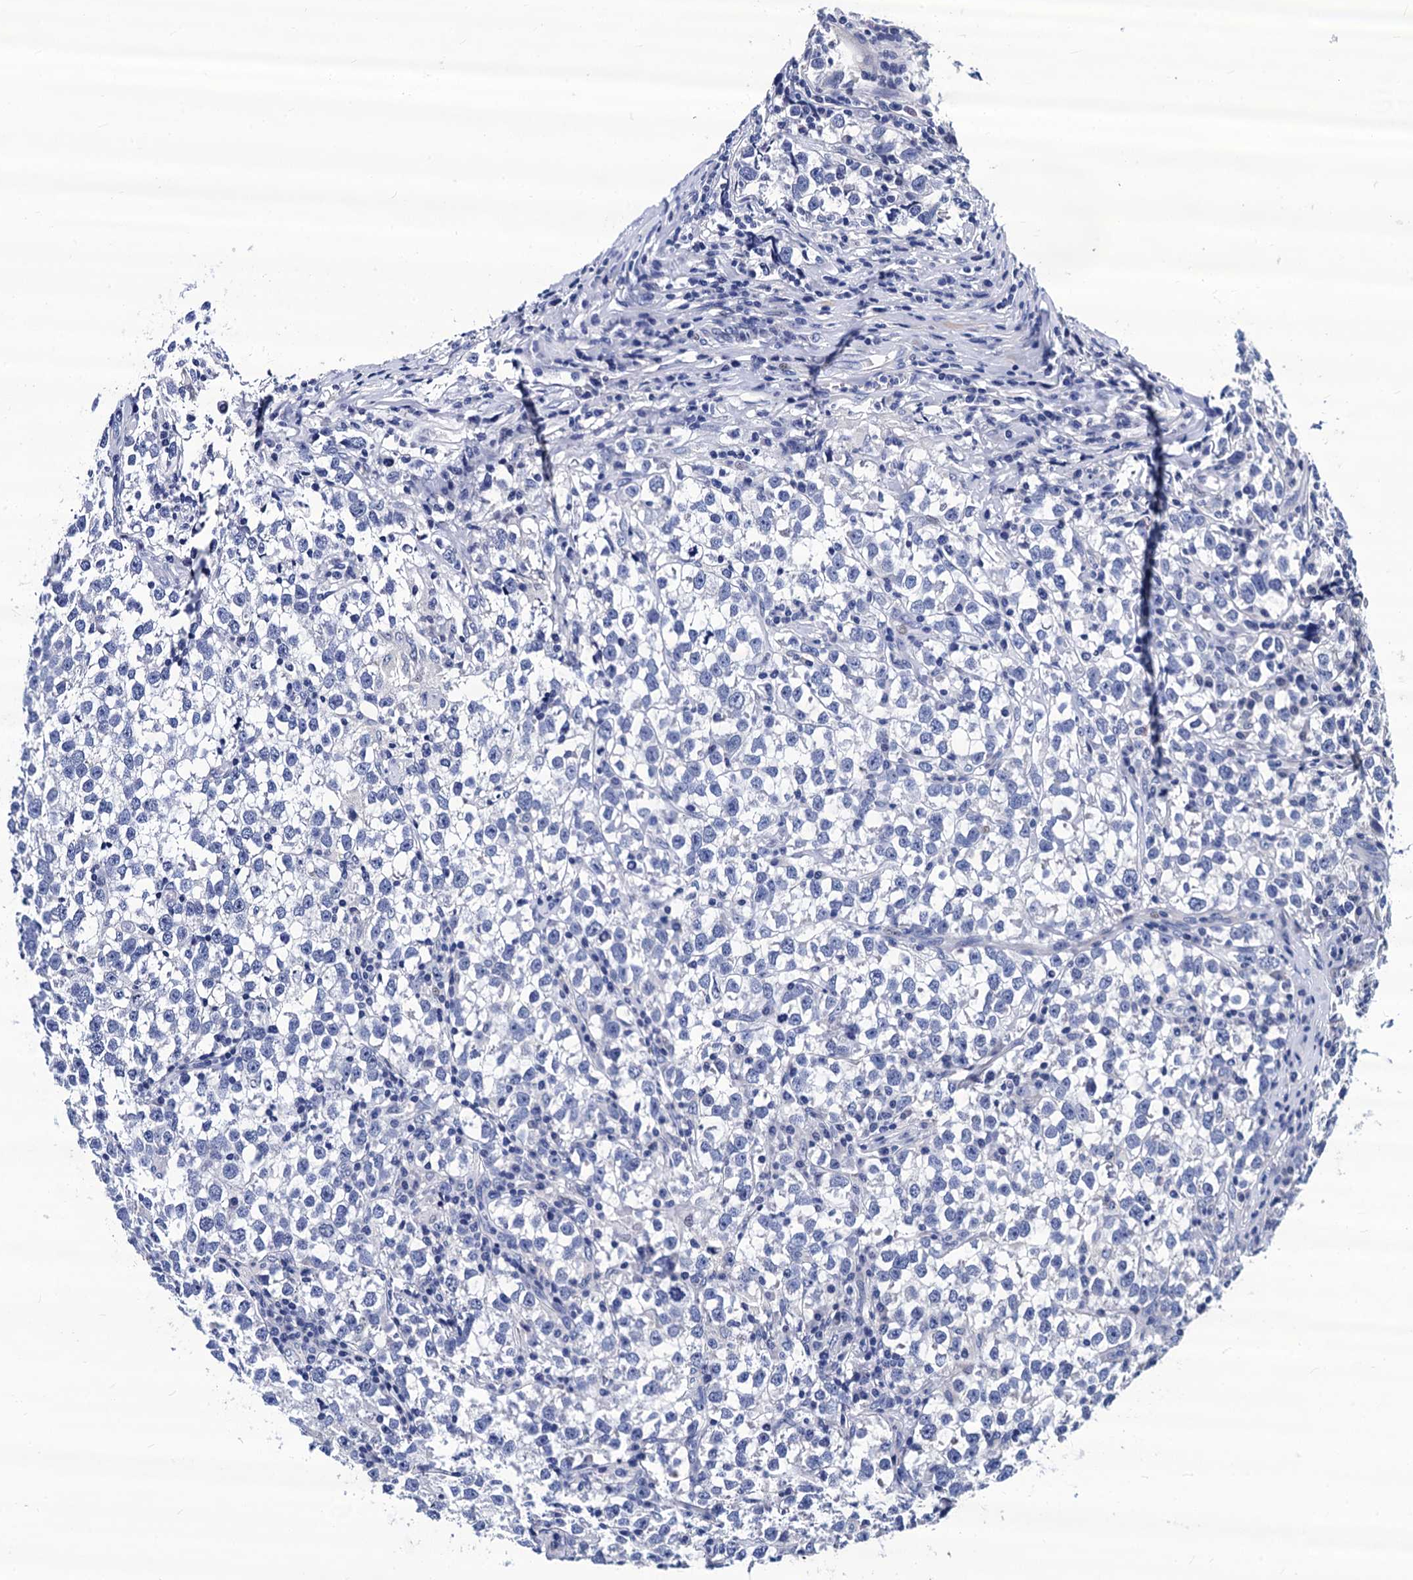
{"staining": {"intensity": "negative", "quantity": "none", "location": "none"}, "tissue": "testis cancer", "cell_type": "Tumor cells", "image_type": "cancer", "snomed": [{"axis": "morphology", "description": "Normal tissue, NOS"}, {"axis": "morphology", "description": "Seminoma, NOS"}, {"axis": "topography", "description": "Testis"}], "caption": "The micrograph exhibits no significant expression in tumor cells of testis cancer.", "gene": "LRRC30", "patient": {"sex": "male", "age": 43}}